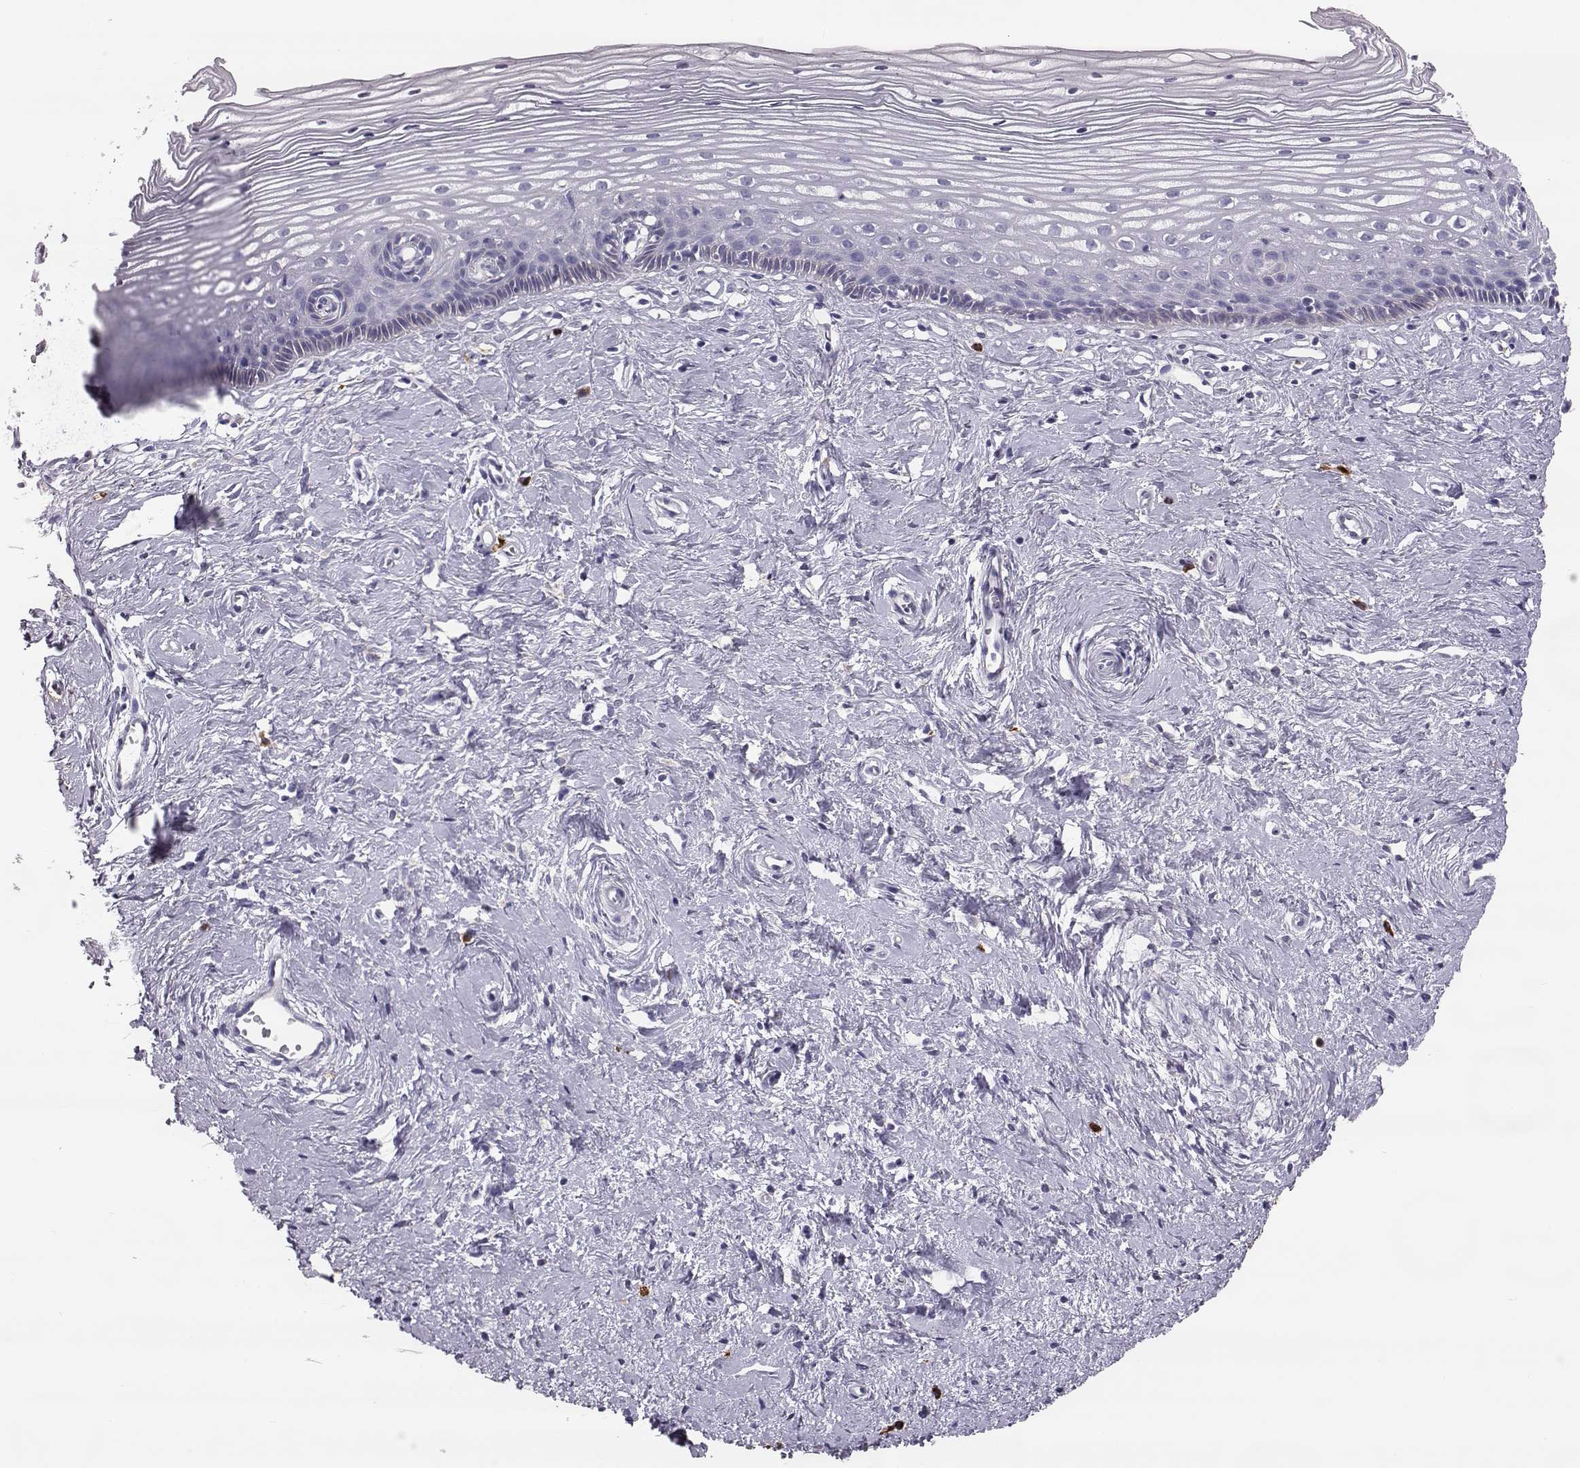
{"staining": {"intensity": "negative", "quantity": "none", "location": "none"}, "tissue": "cervix", "cell_type": "Glandular cells", "image_type": "normal", "snomed": [{"axis": "morphology", "description": "Normal tissue, NOS"}, {"axis": "topography", "description": "Cervix"}], "caption": "Histopathology image shows no significant protein positivity in glandular cells of benign cervix.", "gene": "ADGRG5", "patient": {"sex": "female", "age": 40}}